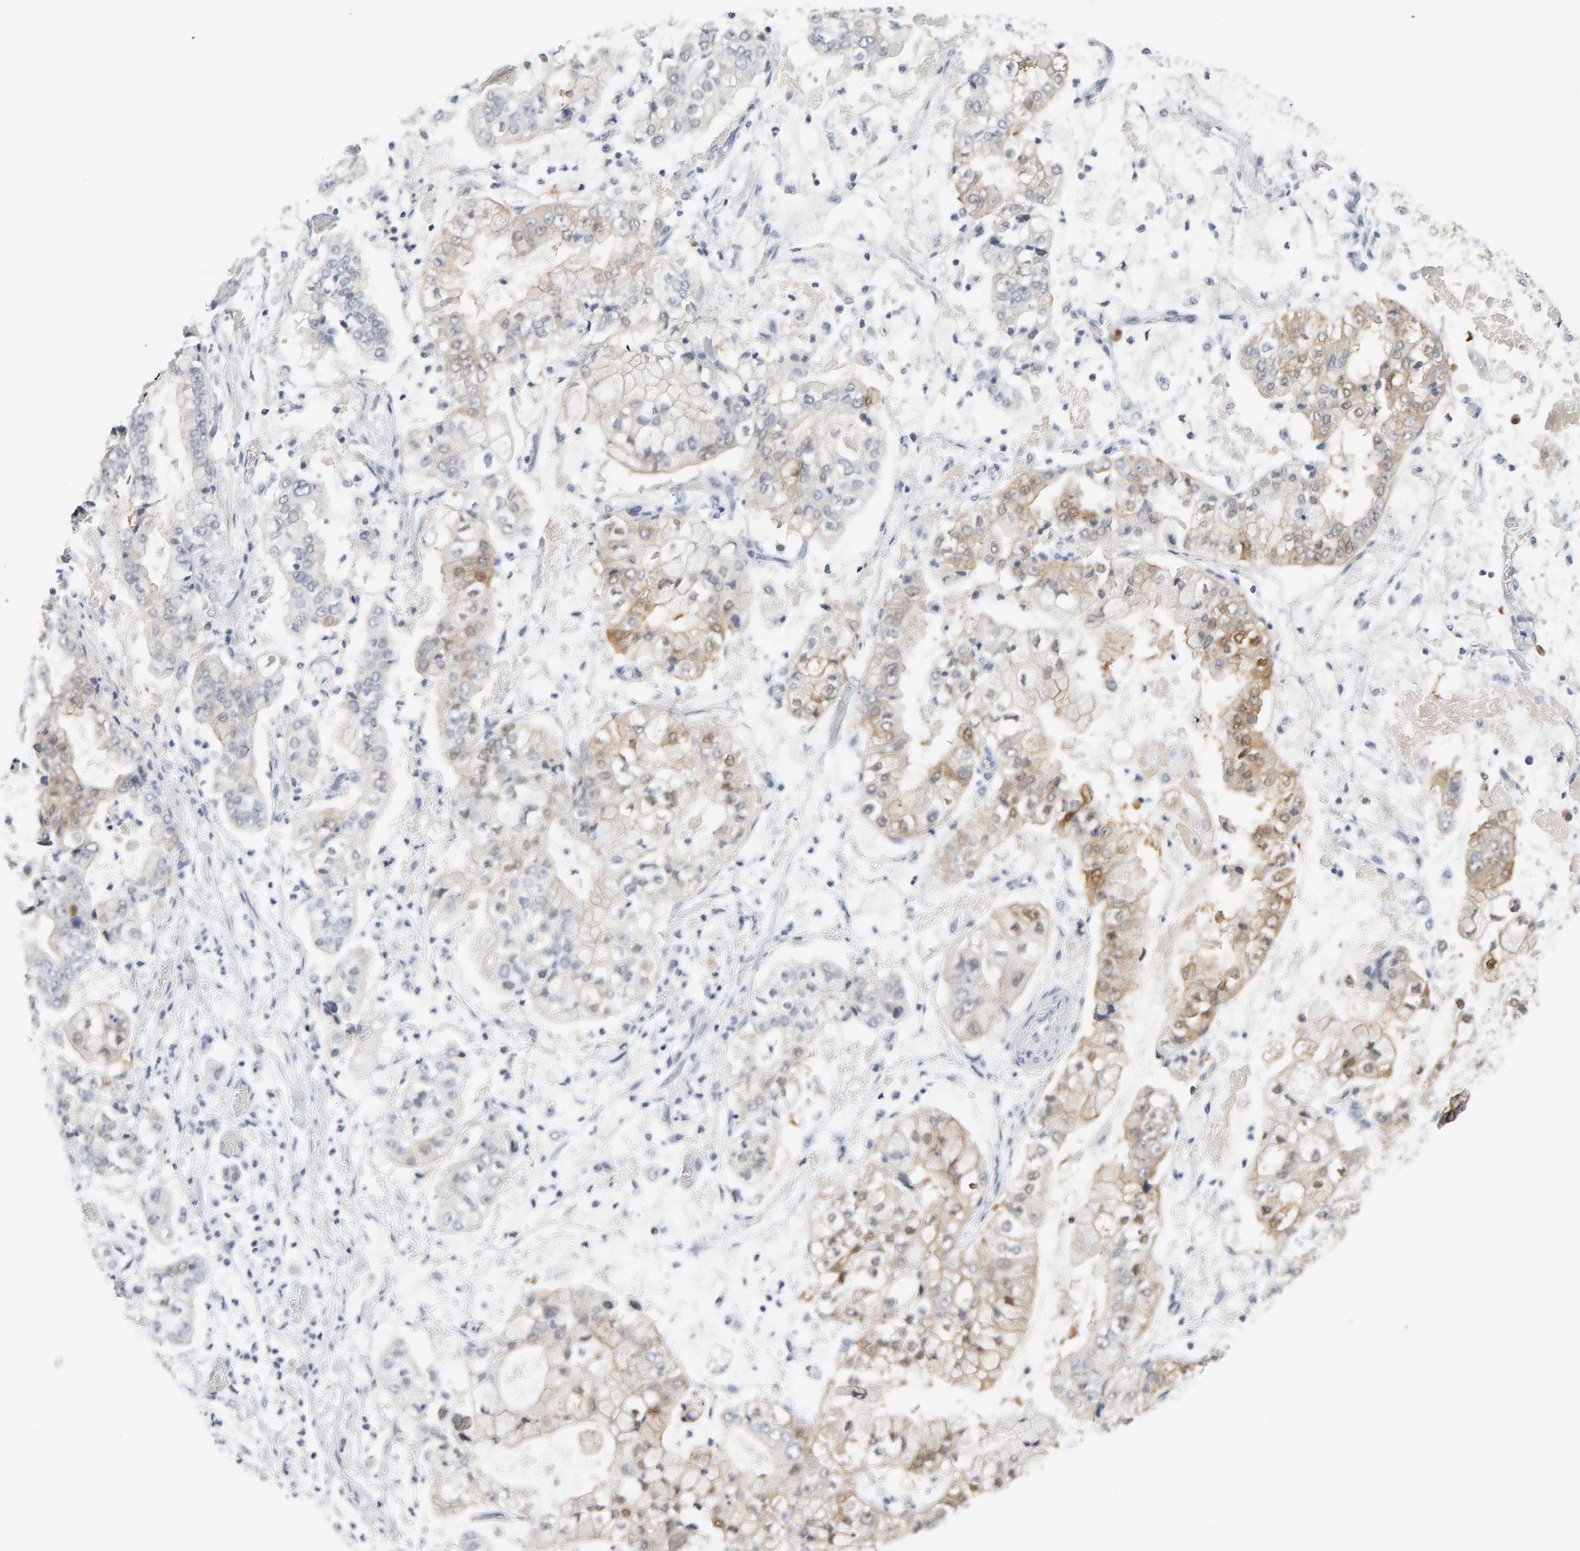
{"staining": {"intensity": "weak", "quantity": "25%-75%", "location": "cytoplasmic/membranous"}, "tissue": "stomach cancer", "cell_type": "Tumor cells", "image_type": "cancer", "snomed": [{"axis": "morphology", "description": "Adenocarcinoma, NOS"}, {"axis": "topography", "description": "Stomach"}], "caption": "Stomach adenocarcinoma stained with immunohistochemistry exhibits weak cytoplasmic/membranous staining in about 25%-75% of tumor cells.", "gene": "CTH", "patient": {"sex": "male", "age": 76}}